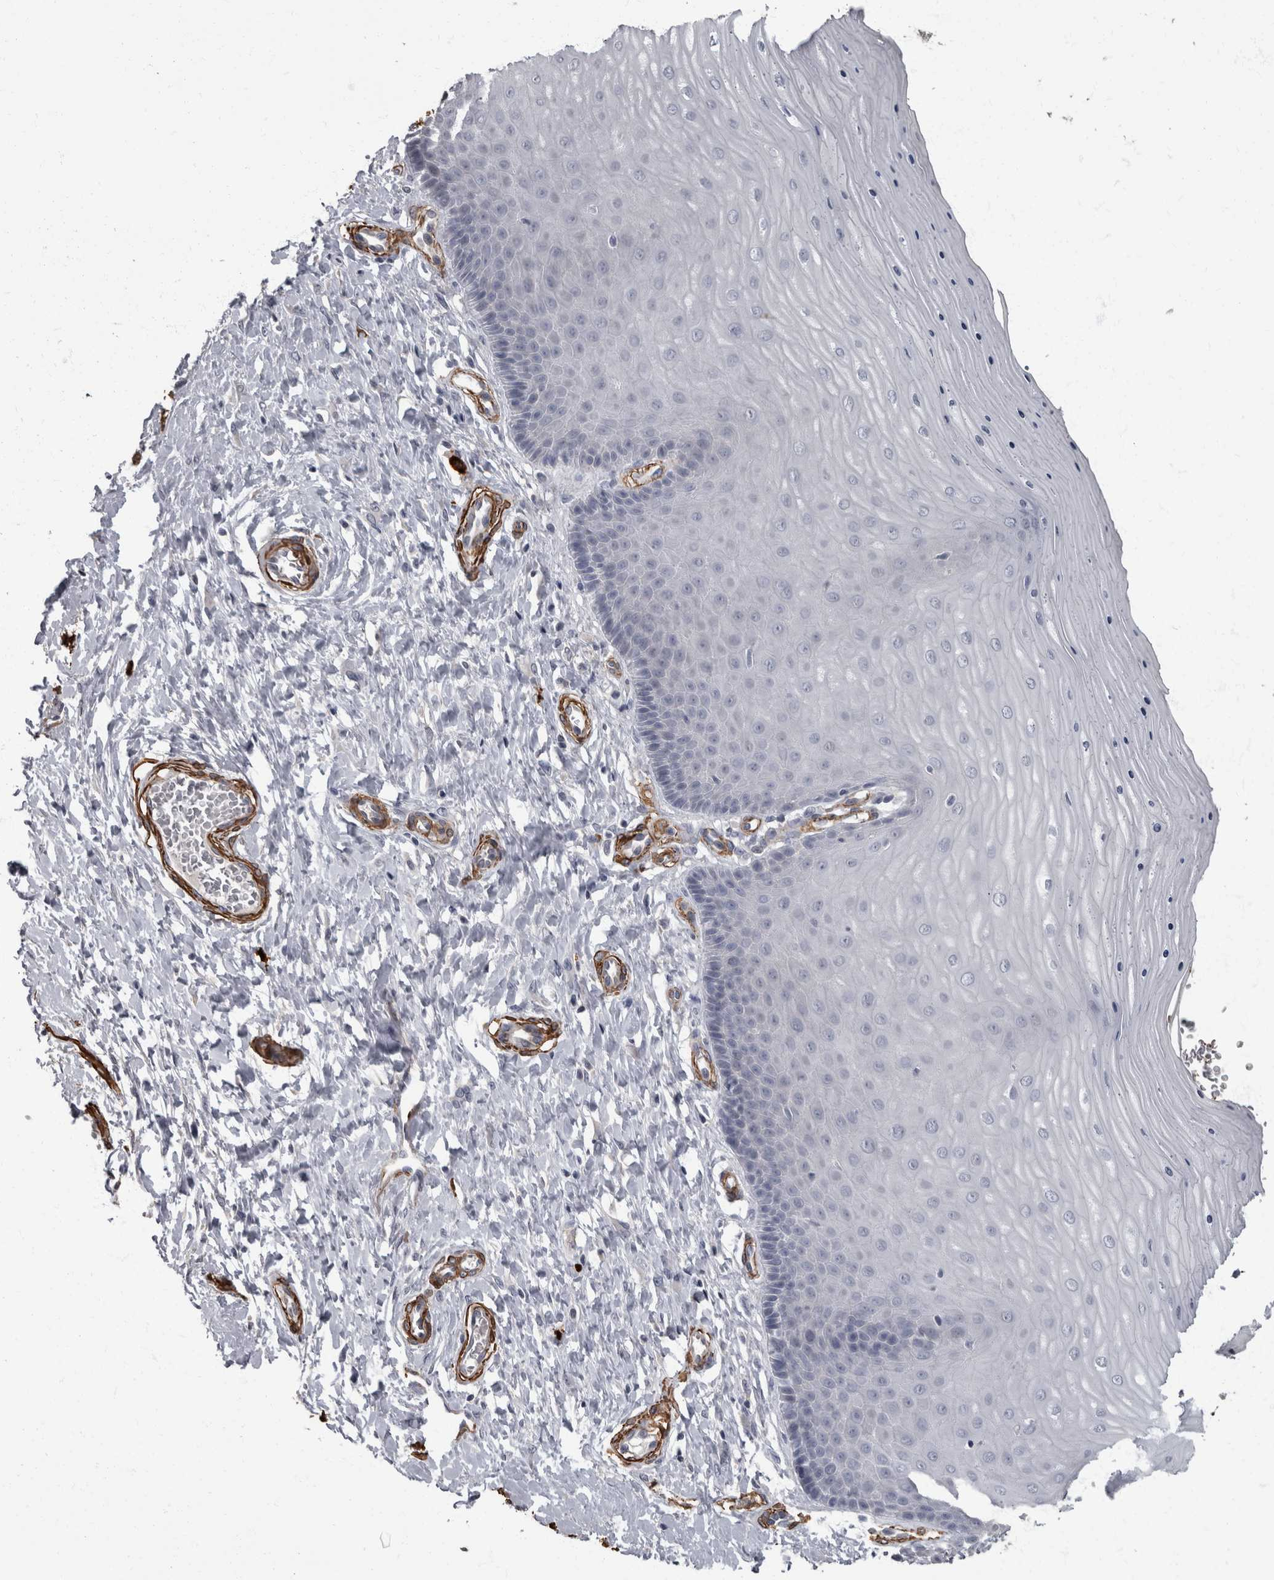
{"staining": {"intensity": "negative", "quantity": "none", "location": "none"}, "tissue": "cervix", "cell_type": "Glandular cells", "image_type": "normal", "snomed": [{"axis": "morphology", "description": "Normal tissue, NOS"}, {"axis": "topography", "description": "Cervix"}], "caption": "Photomicrograph shows no protein staining in glandular cells of unremarkable cervix.", "gene": "MASTL", "patient": {"sex": "female", "age": 55}}